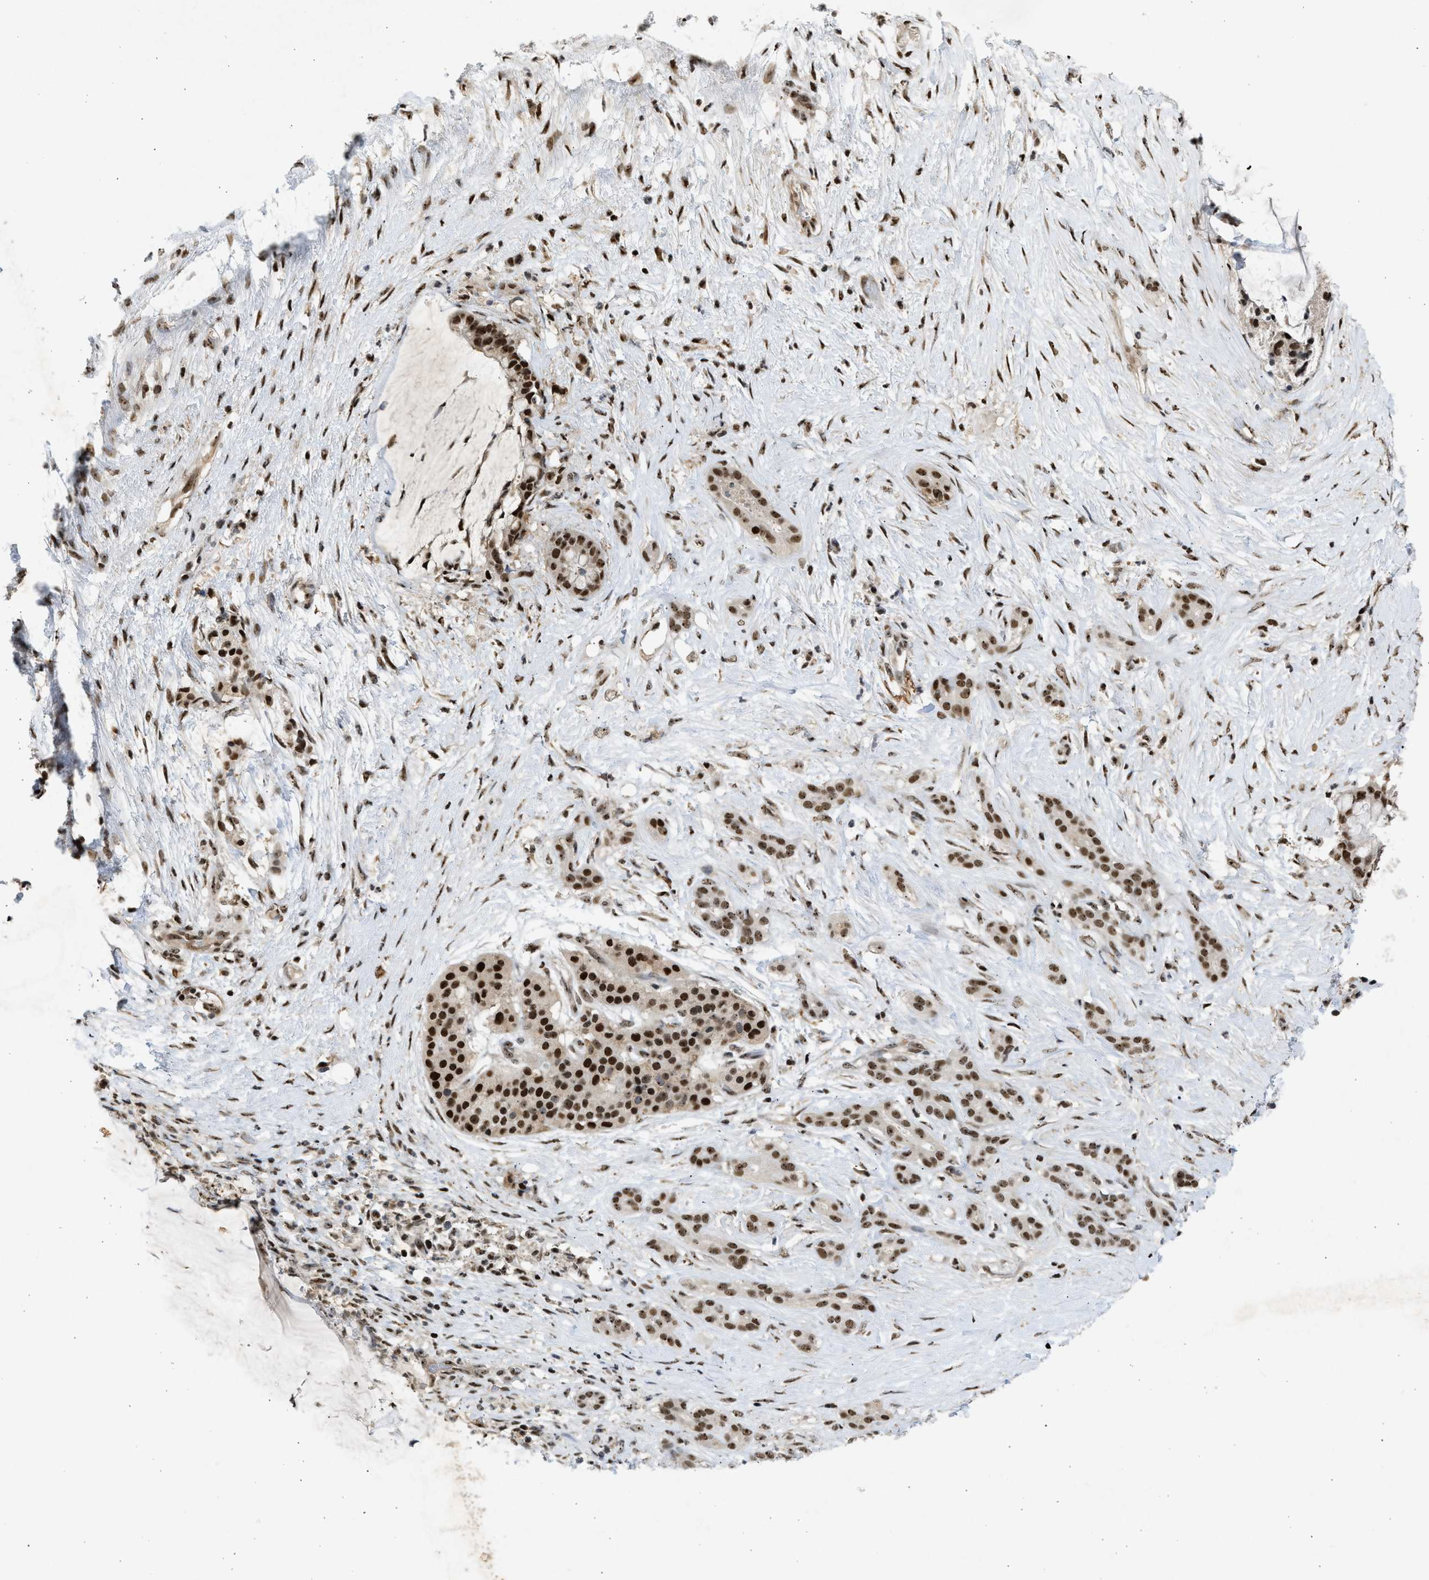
{"staining": {"intensity": "strong", "quantity": ">75%", "location": "nuclear"}, "tissue": "pancreatic cancer", "cell_type": "Tumor cells", "image_type": "cancer", "snomed": [{"axis": "morphology", "description": "Adenocarcinoma, NOS"}, {"axis": "topography", "description": "Pancreas"}], "caption": "Brown immunohistochemical staining in human pancreatic cancer (adenocarcinoma) reveals strong nuclear positivity in approximately >75% of tumor cells.", "gene": "TFDP2", "patient": {"sex": "male", "age": 41}}